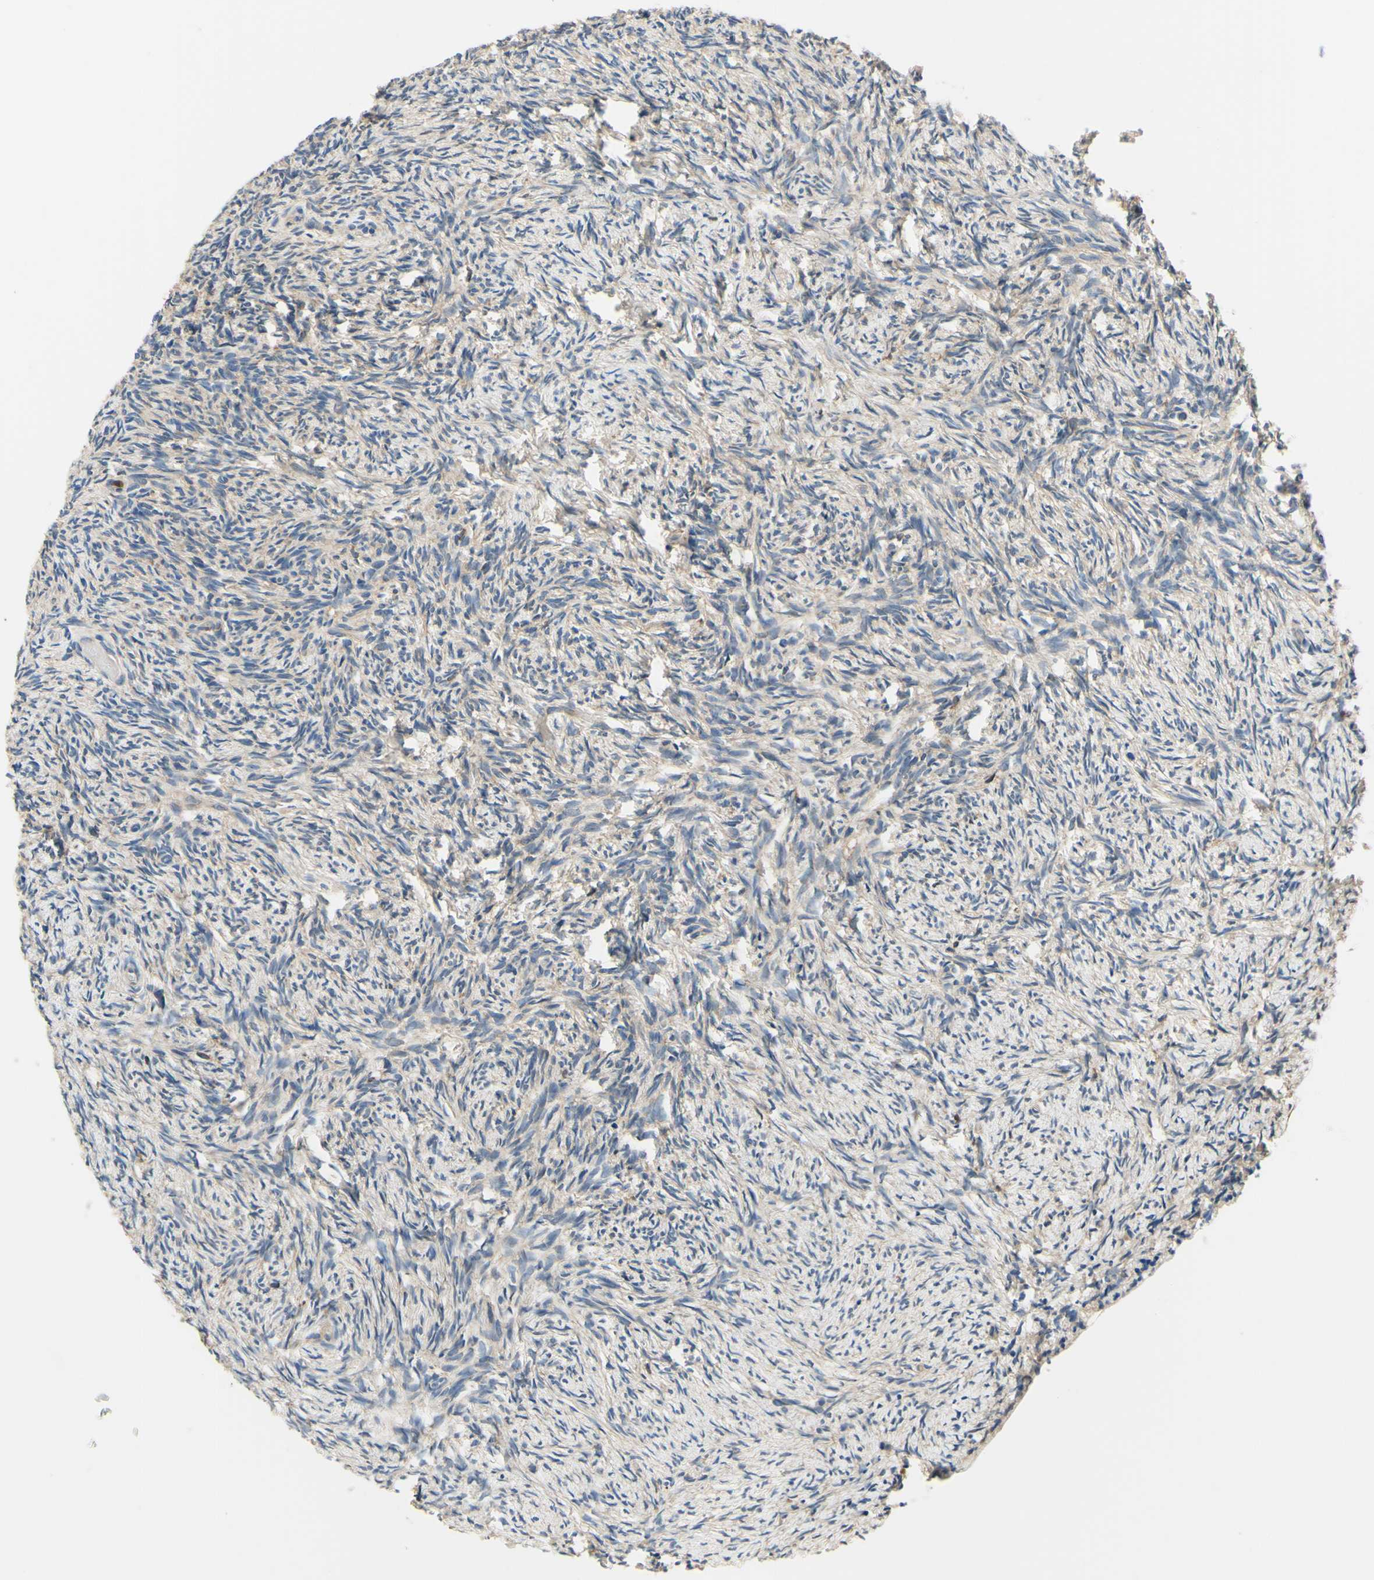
{"staining": {"intensity": "weak", "quantity": "<25%", "location": "cytoplasmic/membranous"}, "tissue": "ovary", "cell_type": "Ovarian stroma cells", "image_type": "normal", "snomed": [{"axis": "morphology", "description": "Normal tissue, NOS"}, {"axis": "topography", "description": "Ovary"}], "caption": "High magnification brightfield microscopy of normal ovary stained with DAB (brown) and counterstained with hematoxylin (blue): ovarian stroma cells show no significant positivity. (DAB (3,3'-diaminobenzidine) IHC with hematoxylin counter stain).", "gene": "PLA2G4A", "patient": {"sex": "female", "age": 60}}